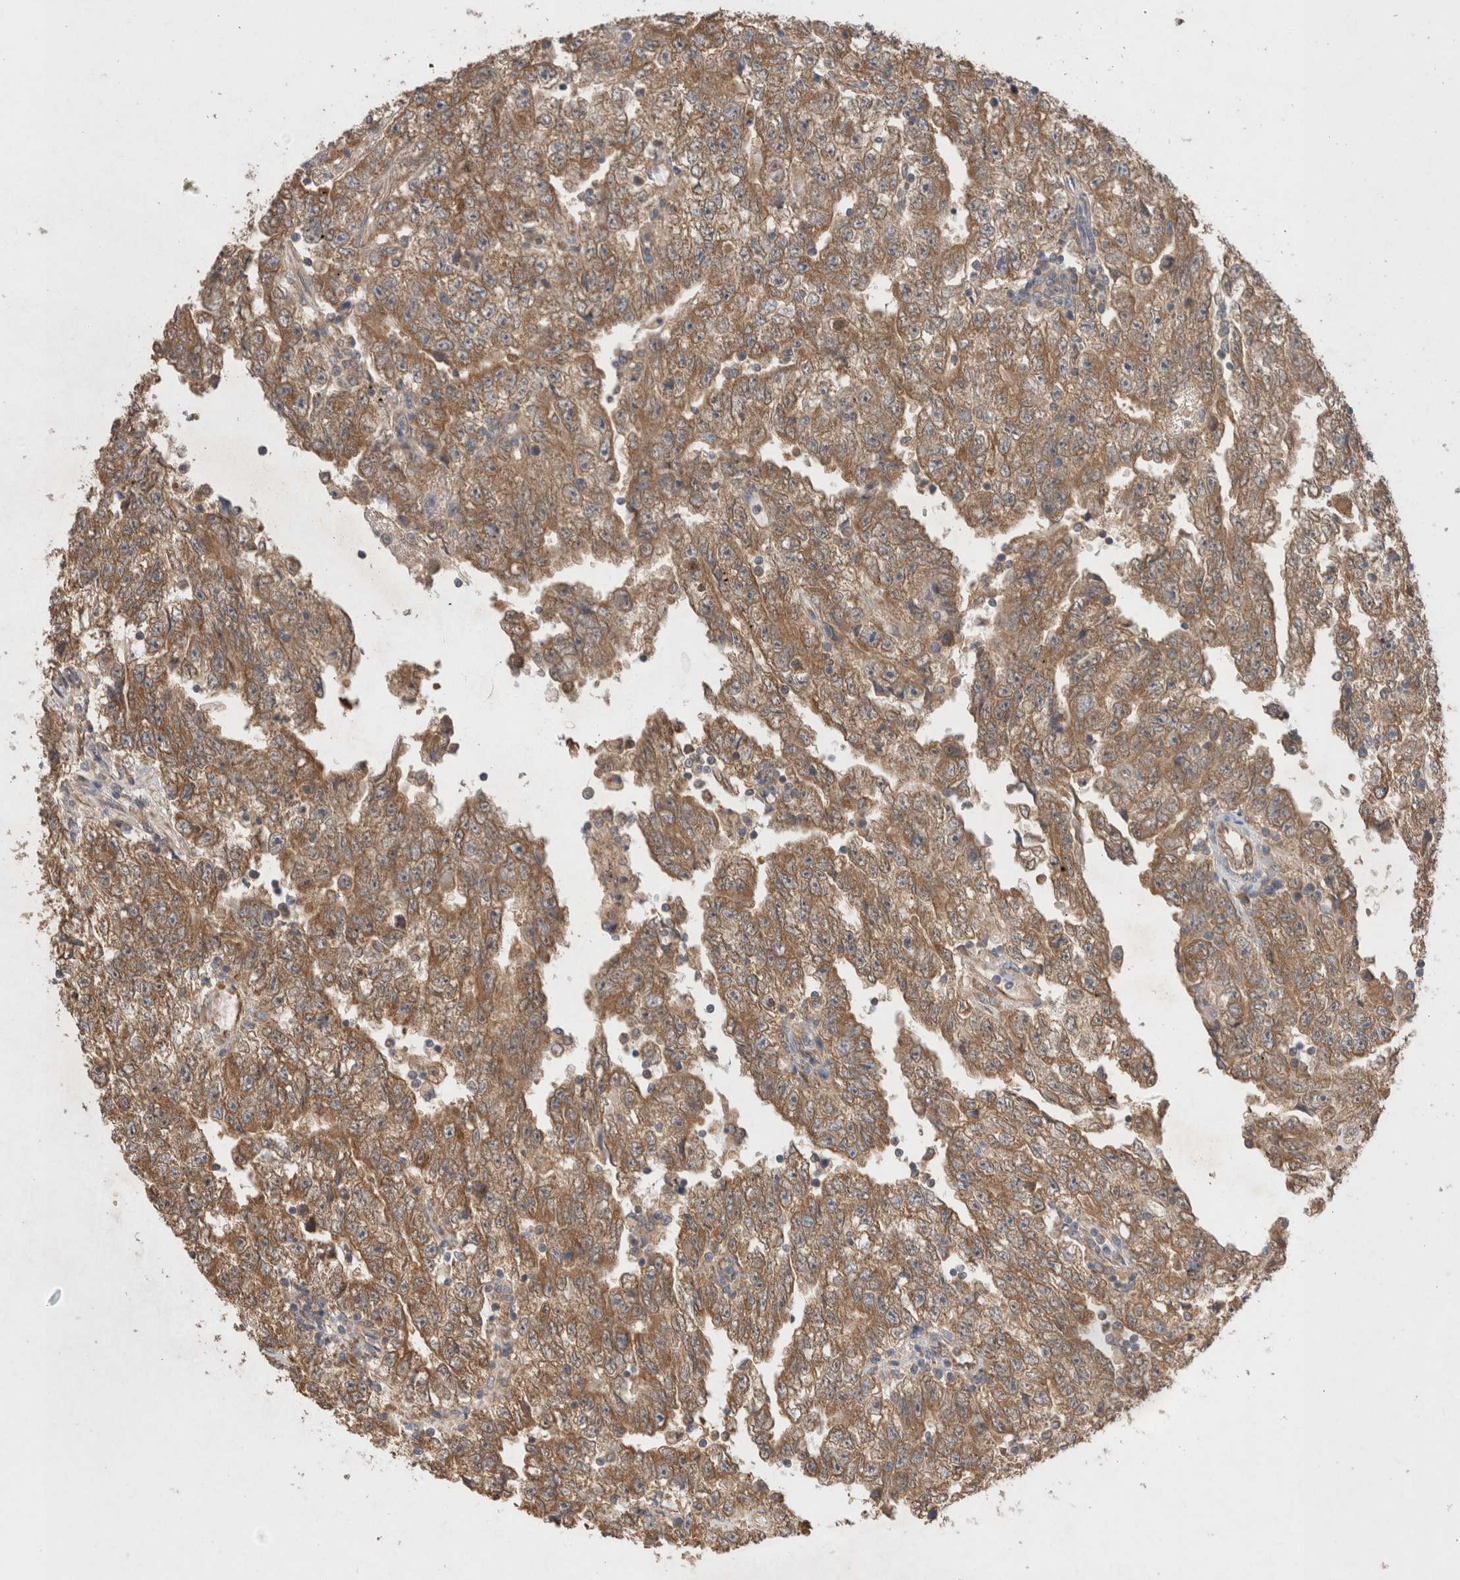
{"staining": {"intensity": "moderate", "quantity": ">75%", "location": "cytoplasmic/membranous"}, "tissue": "testis cancer", "cell_type": "Tumor cells", "image_type": "cancer", "snomed": [{"axis": "morphology", "description": "Carcinoma, Embryonal, NOS"}, {"axis": "topography", "description": "Testis"}], "caption": "This micrograph reveals immunohistochemistry staining of human testis cancer, with medium moderate cytoplasmic/membranous expression in approximately >75% of tumor cells.", "gene": "RAB14", "patient": {"sex": "male", "age": 25}}